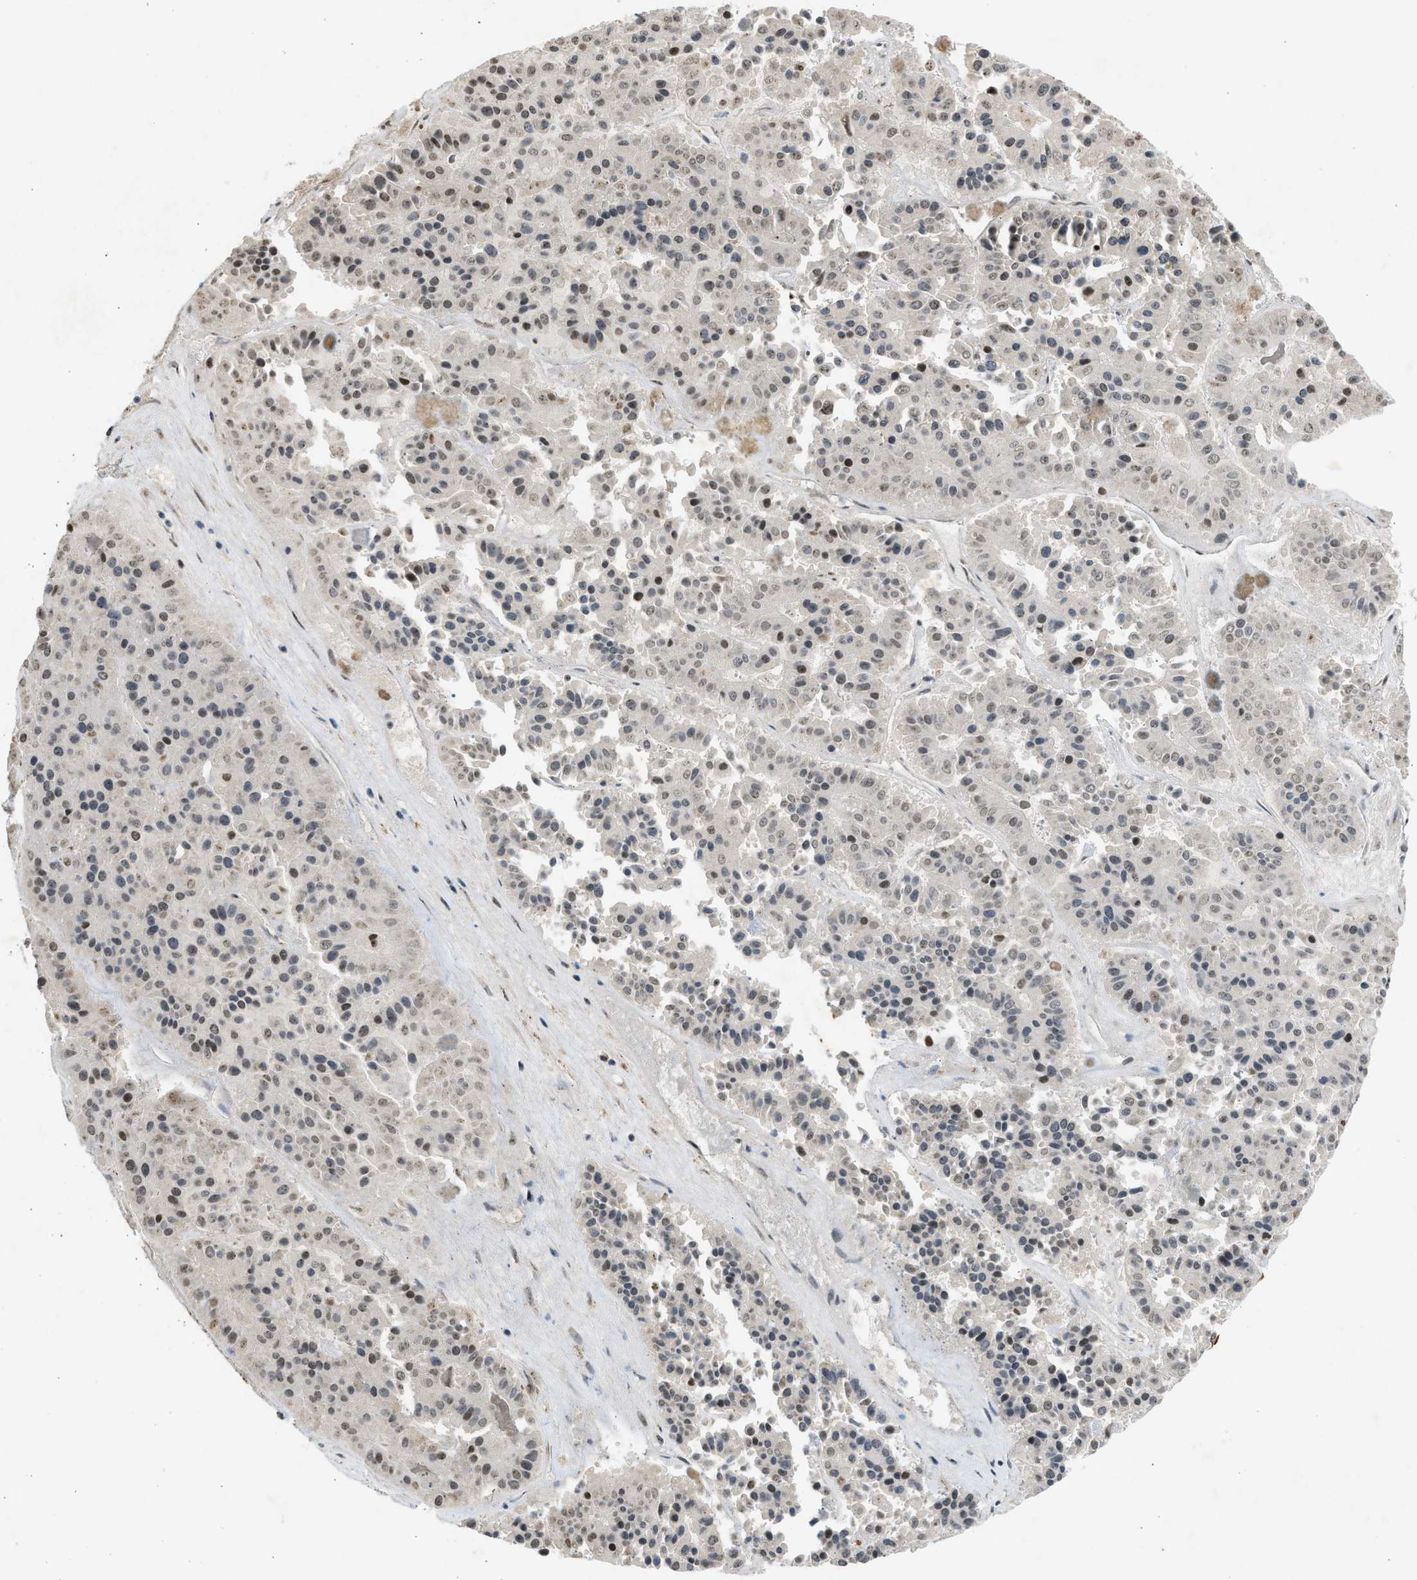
{"staining": {"intensity": "moderate", "quantity": "25%-75%", "location": "nuclear"}, "tissue": "pancreatic cancer", "cell_type": "Tumor cells", "image_type": "cancer", "snomed": [{"axis": "morphology", "description": "Adenocarcinoma, NOS"}, {"axis": "topography", "description": "Pancreas"}], "caption": "The image displays immunohistochemical staining of pancreatic adenocarcinoma. There is moderate nuclear staining is identified in approximately 25%-75% of tumor cells.", "gene": "TFDP2", "patient": {"sex": "male", "age": 50}}